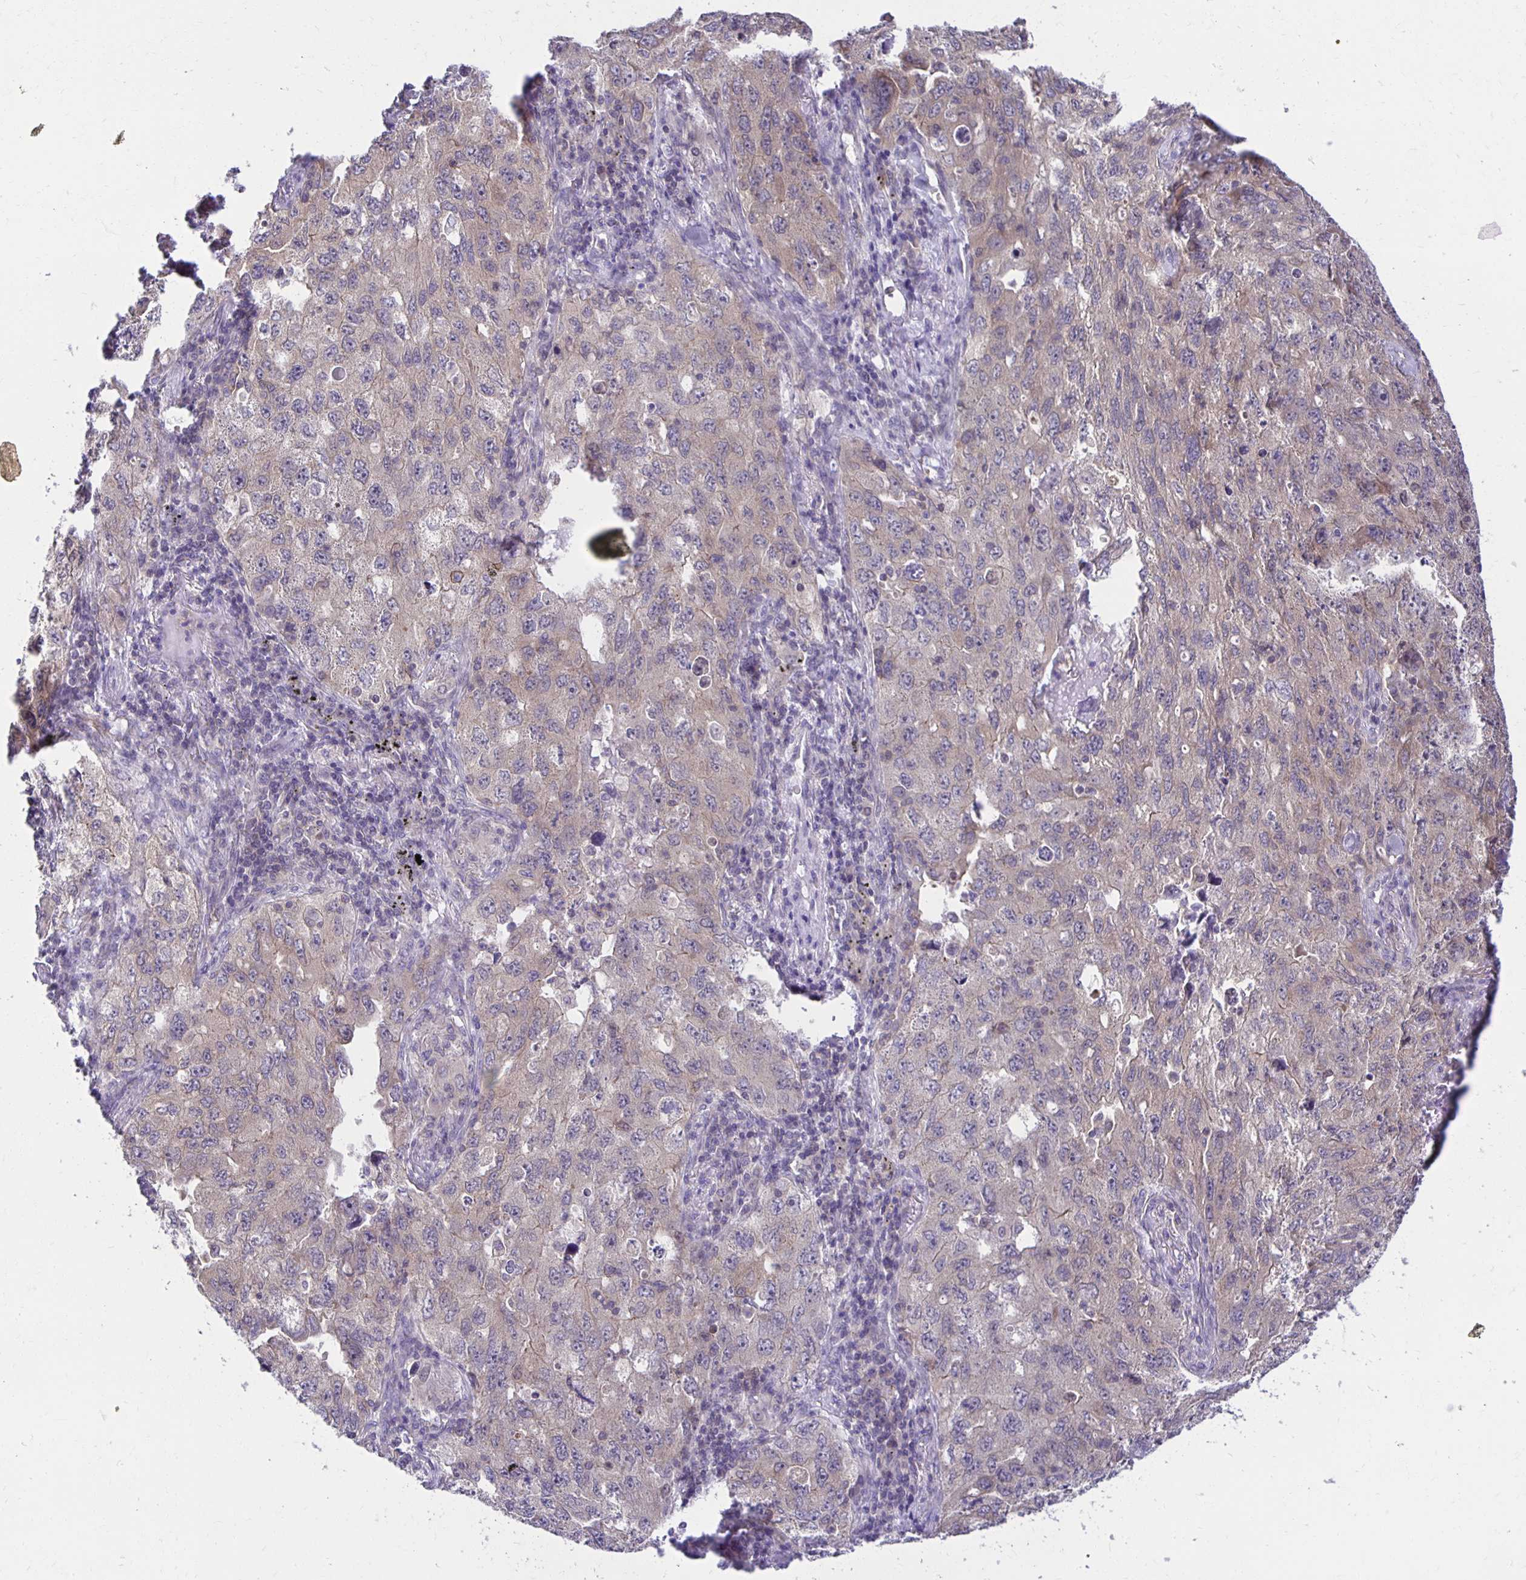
{"staining": {"intensity": "weak", "quantity": "<25%", "location": "cytoplasmic/membranous"}, "tissue": "lung cancer", "cell_type": "Tumor cells", "image_type": "cancer", "snomed": [{"axis": "morphology", "description": "Adenocarcinoma, NOS"}, {"axis": "topography", "description": "Lung"}], "caption": "There is no significant staining in tumor cells of lung adenocarcinoma.", "gene": "MIEN1", "patient": {"sex": "female", "age": 57}}